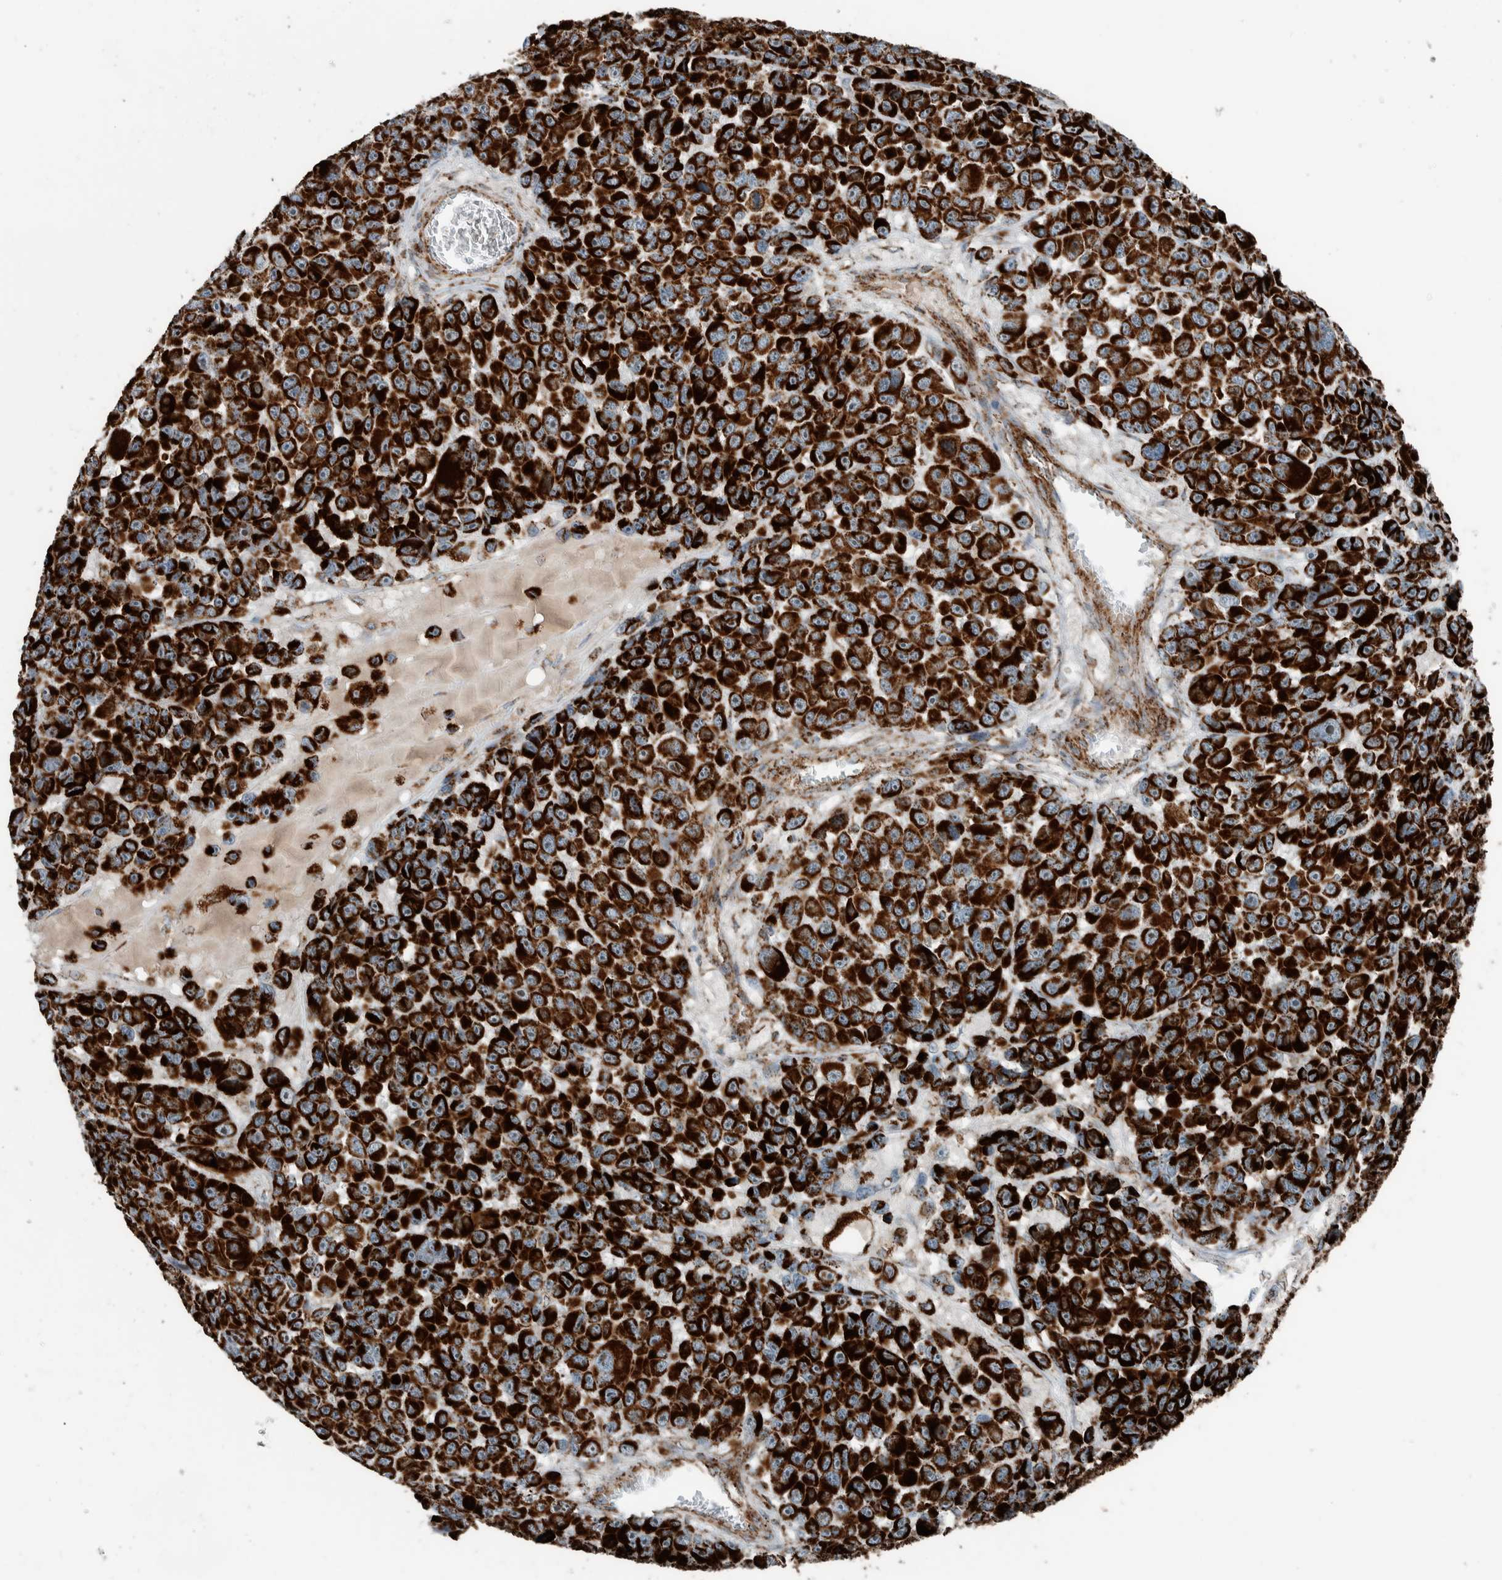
{"staining": {"intensity": "strong", "quantity": ">75%", "location": "cytoplasmic/membranous"}, "tissue": "melanoma", "cell_type": "Tumor cells", "image_type": "cancer", "snomed": [{"axis": "morphology", "description": "Malignant melanoma, NOS"}, {"axis": "topography", "description": "Skin"}], "caption": "Protein expression analysis of human malignant melanoma reveals strong cytoplasmic/membranous positivity in about >75% of tumor cells. Using DAB (3,3'-diaminobenzidine) (brown) and hematoxylin (blue) stains, captured at high magnification using brightfield microscopy.", "gene": "CNTROB", "patient": {"sex": "male", "age": 53}}